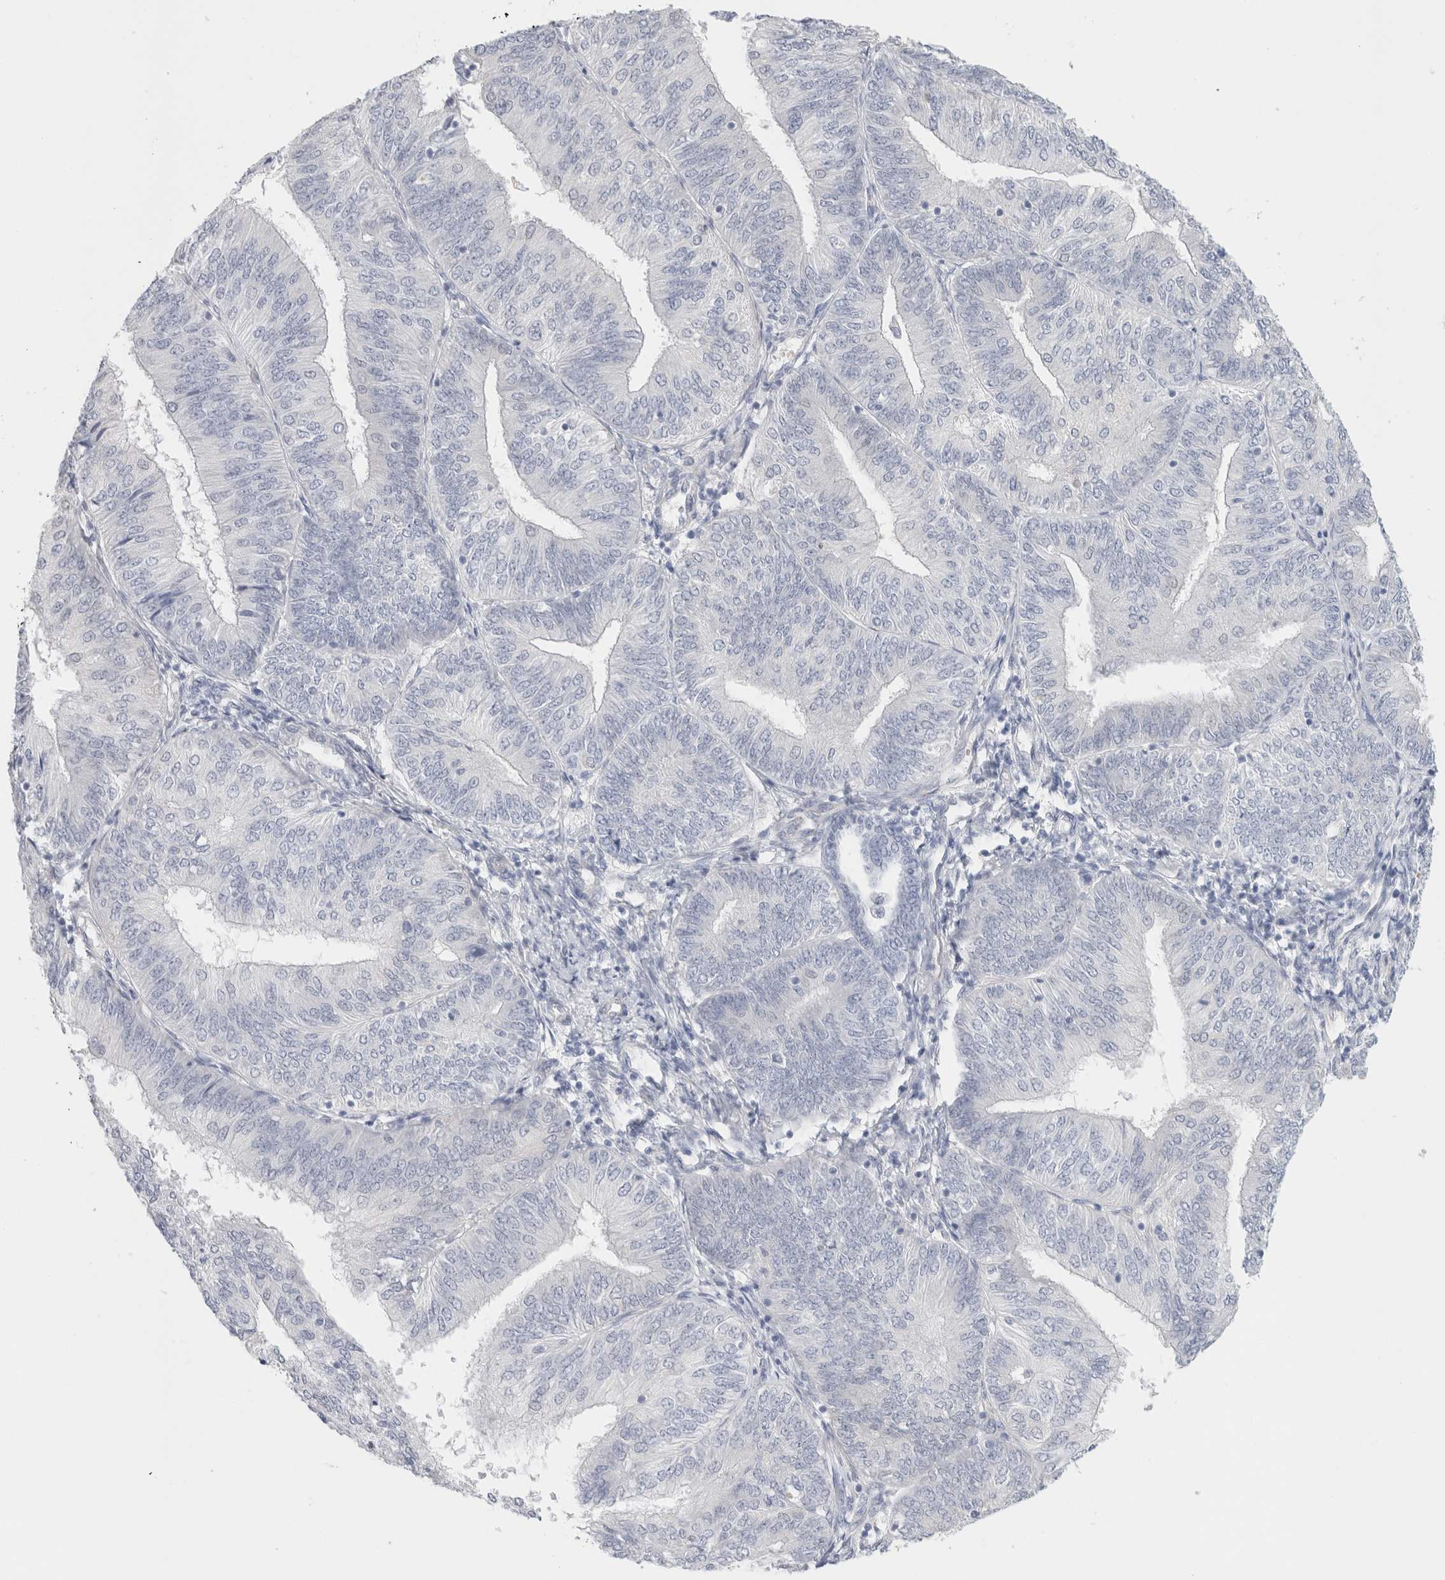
{"staining": {"intensity": "negative", "quantity": "none", "location": "none"}, "tissue": "endometrial cancer", "cell_type": "Tumor cells", "image_type": "cancer", "snomed": [{"axis": "morphology", "description": "Adenocarcinoma, NOS"}, {"axis": "topography", "description": "Endometrium"}], "caption": "Protein analysis of endometrial cancer exhibits no significant staining in tumor cells.", "gene": "RTN4", "patient": {"sex": "female", "age": 58}}